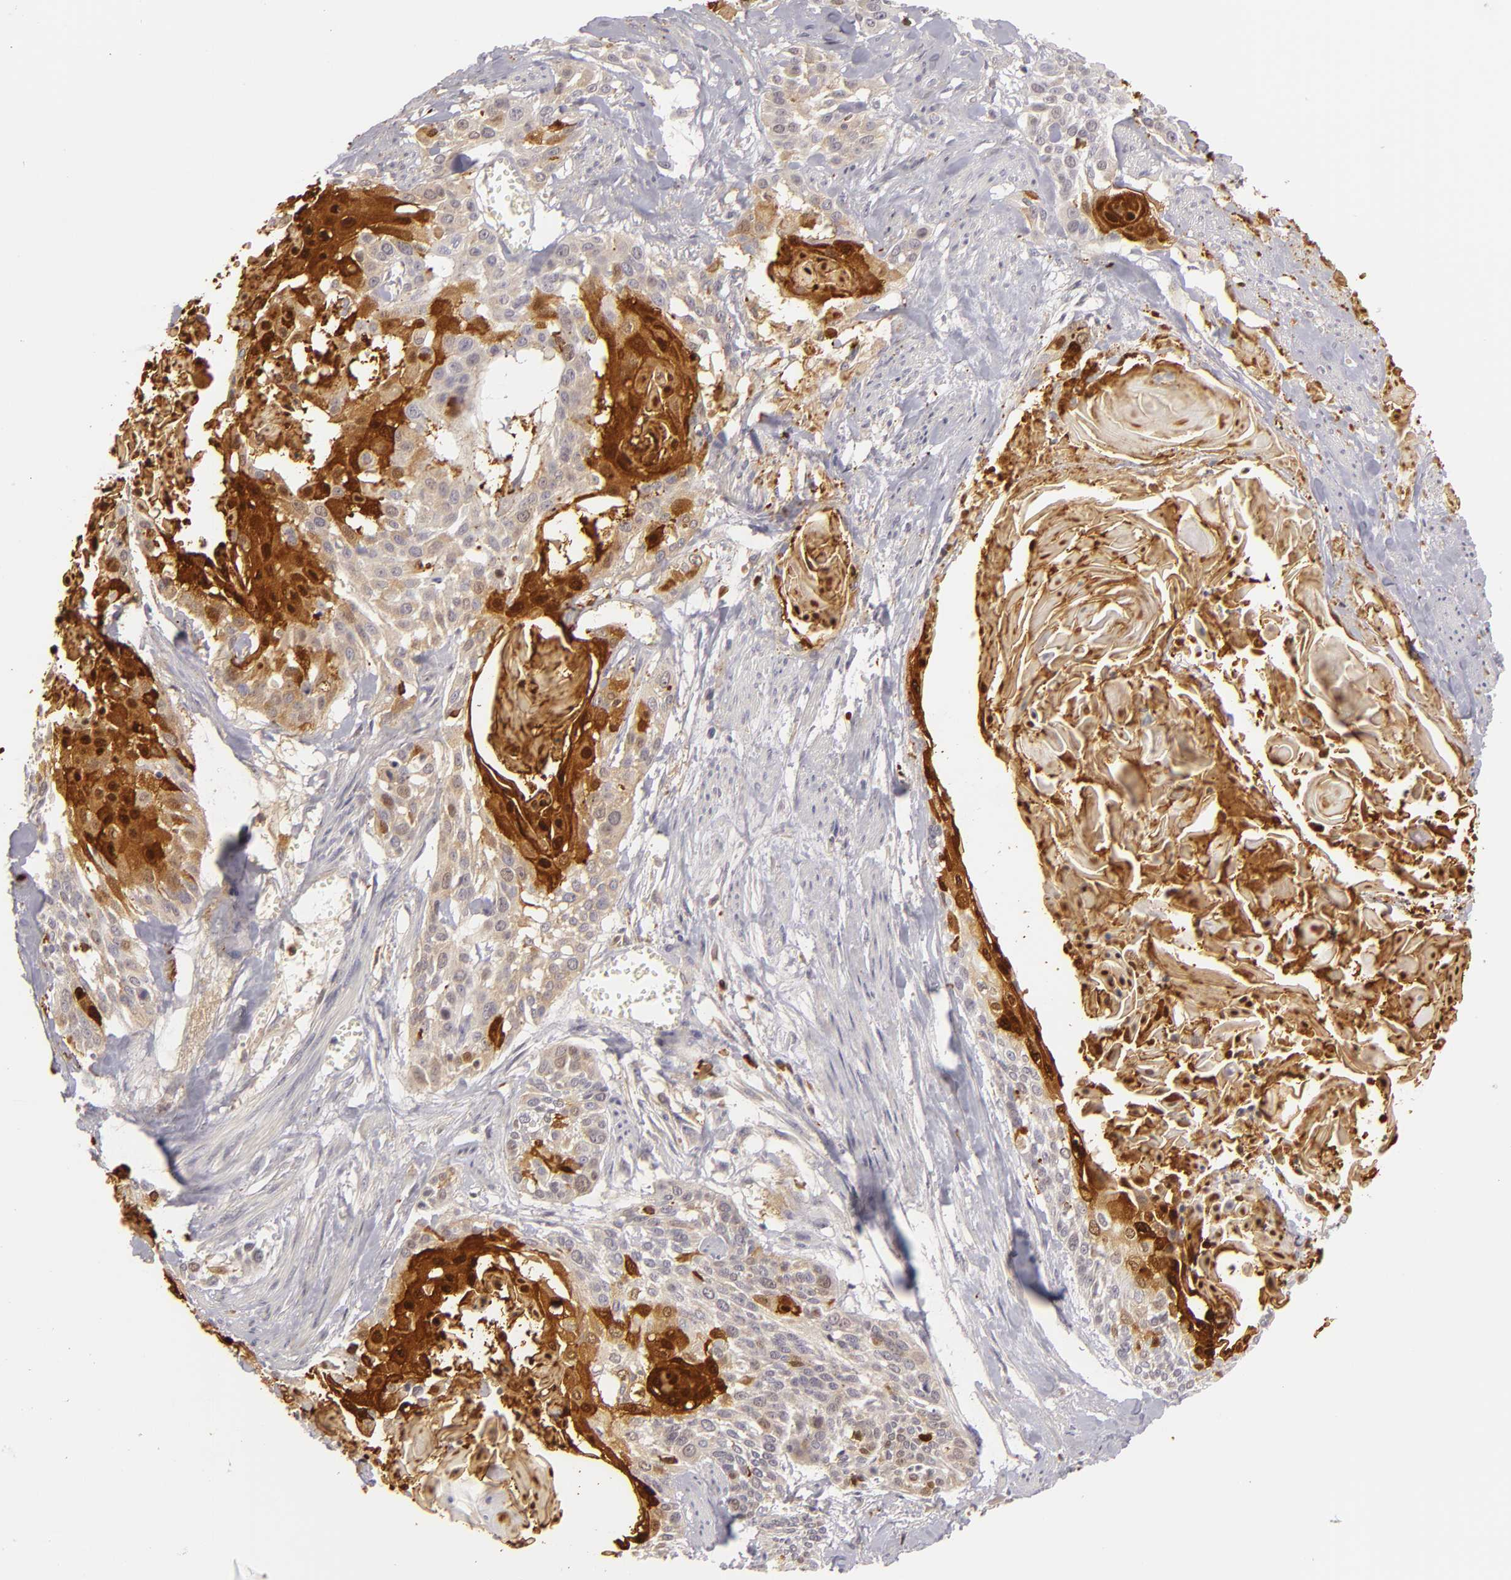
{"staining": {"intensity": "strong", "quantity": "25%-75%", "location": "cytoplasmic/membranous,nuclear"}, "tissue": "cervical cancer", "cell_type": "Tumor cells", "image_type": "cancer", "snomed": [{"axis": "morphology", "description": "Squamous cell carcinoma, NOS"}, {"axis": "topography", "description": "Cervix"}], "caption": "About 25%-75% of tumor cells in human cervical cancer (squamous cell carcinoma) demonstrate strong cytoplasmic/membranous and nuclear protein staining as visualized by brown immunohistochemical staining.", "gene": "APOBEC3G", "patient": {"sex": "female", "age": 57}}